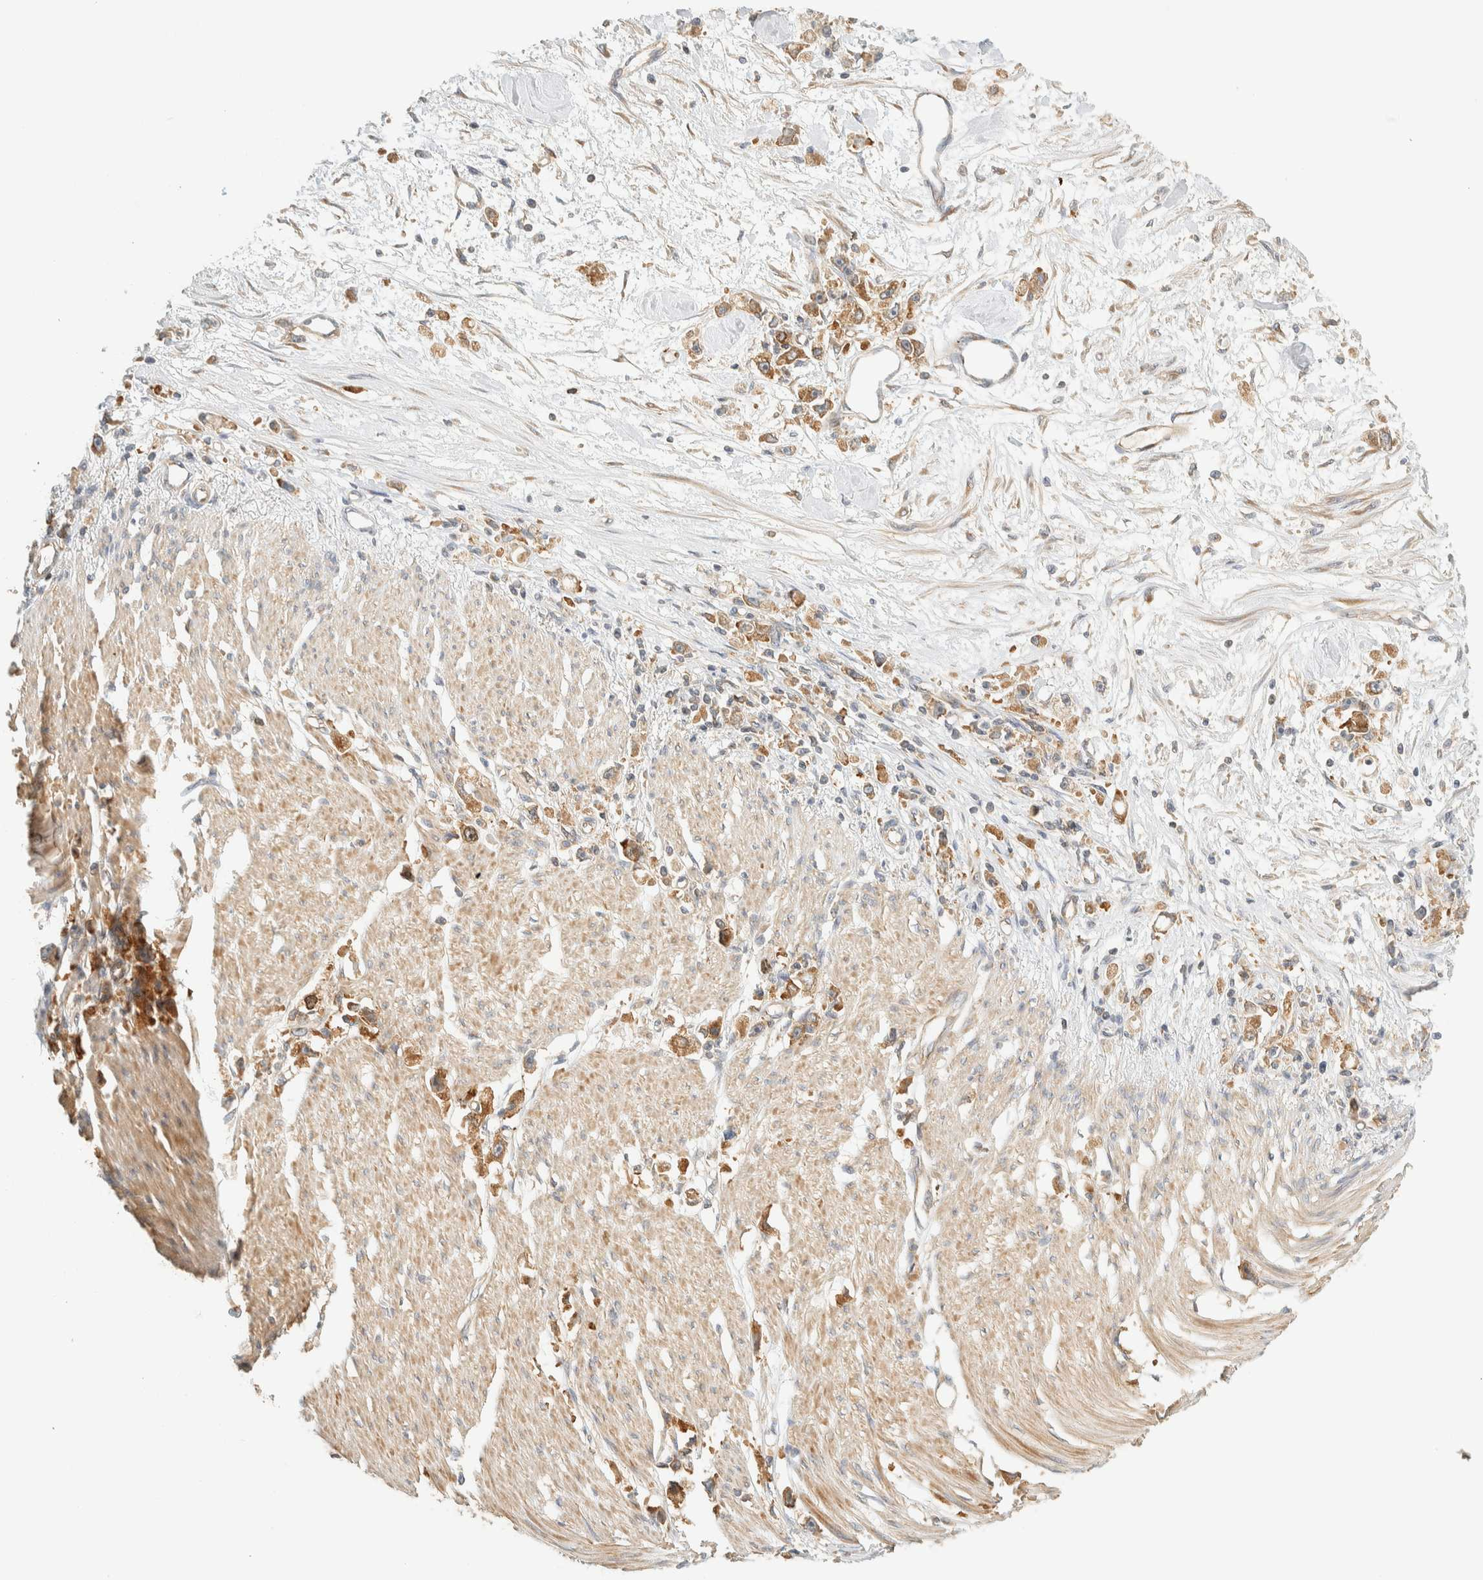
{"staining": {"intensity": "moderate", "quantity": ">75%", "location": "cytoplasmic/membranous"}, "tissue": "stomach cancer", "cell_type": "Tumor cells", "image_type": "cancer", "snomed": [{"axis": "morphology", "description": "Adenocarcinoma, NOS"}, {"axis": "topography", "description": "Stomach"}], "caption": "Stomach adenocarcinoma stained with immunohistochemistry (IHC) displays moderate cytoplasmic/membranous positivity in approximately >75% of tumor cells. (Brightfield microscopy of DAB IHC at high magnification).", "gene": "ARFGEF1", "patient": {"sex": "female", "age": 59}}